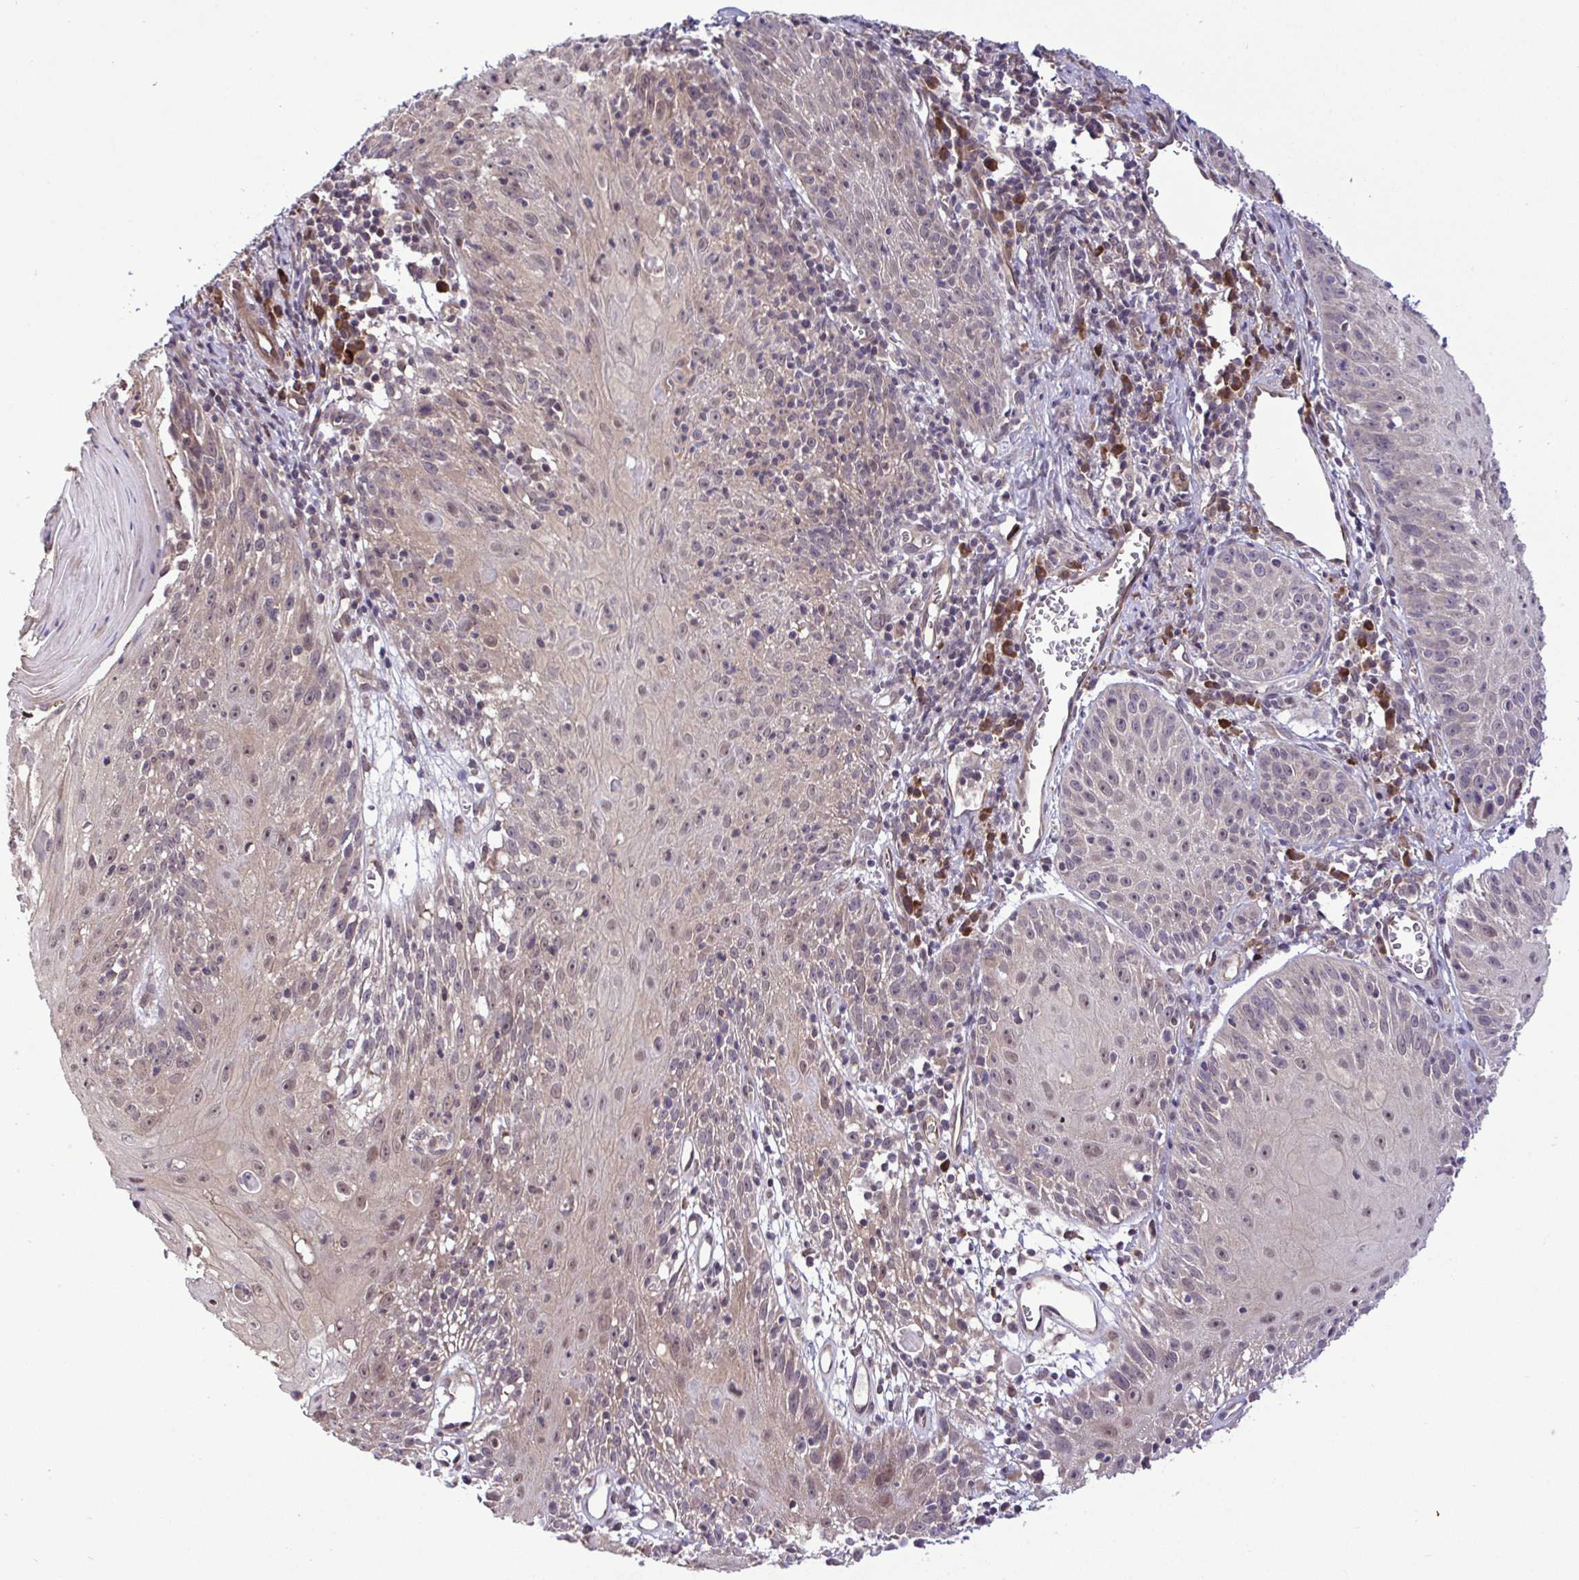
{"staining": {"intensity": "weak", "quantity": "25%-75%", "location": "cytoplasmic/membranous,nuclear"}, "tissue": "skin cancer", "cell_type": "Tumor cells", "image_type": "cancer", "snomed": [{"axis": "morphology", "description": "Squamous cell carcinoma, NOS"}, {"axis": "topography", "description": "Skin"}, {"axis": "topography", "description": "Vulva"}], "caption": "Human squamous cell carcinoma (skin) stained for a protein (brown) reveals weak cytoplasmic/membranous and nuclear positive expression in approximately 25%-75% of tumor cells.", "gene": "CMPK1", "patient": {"sex": "female", "age": 76}}